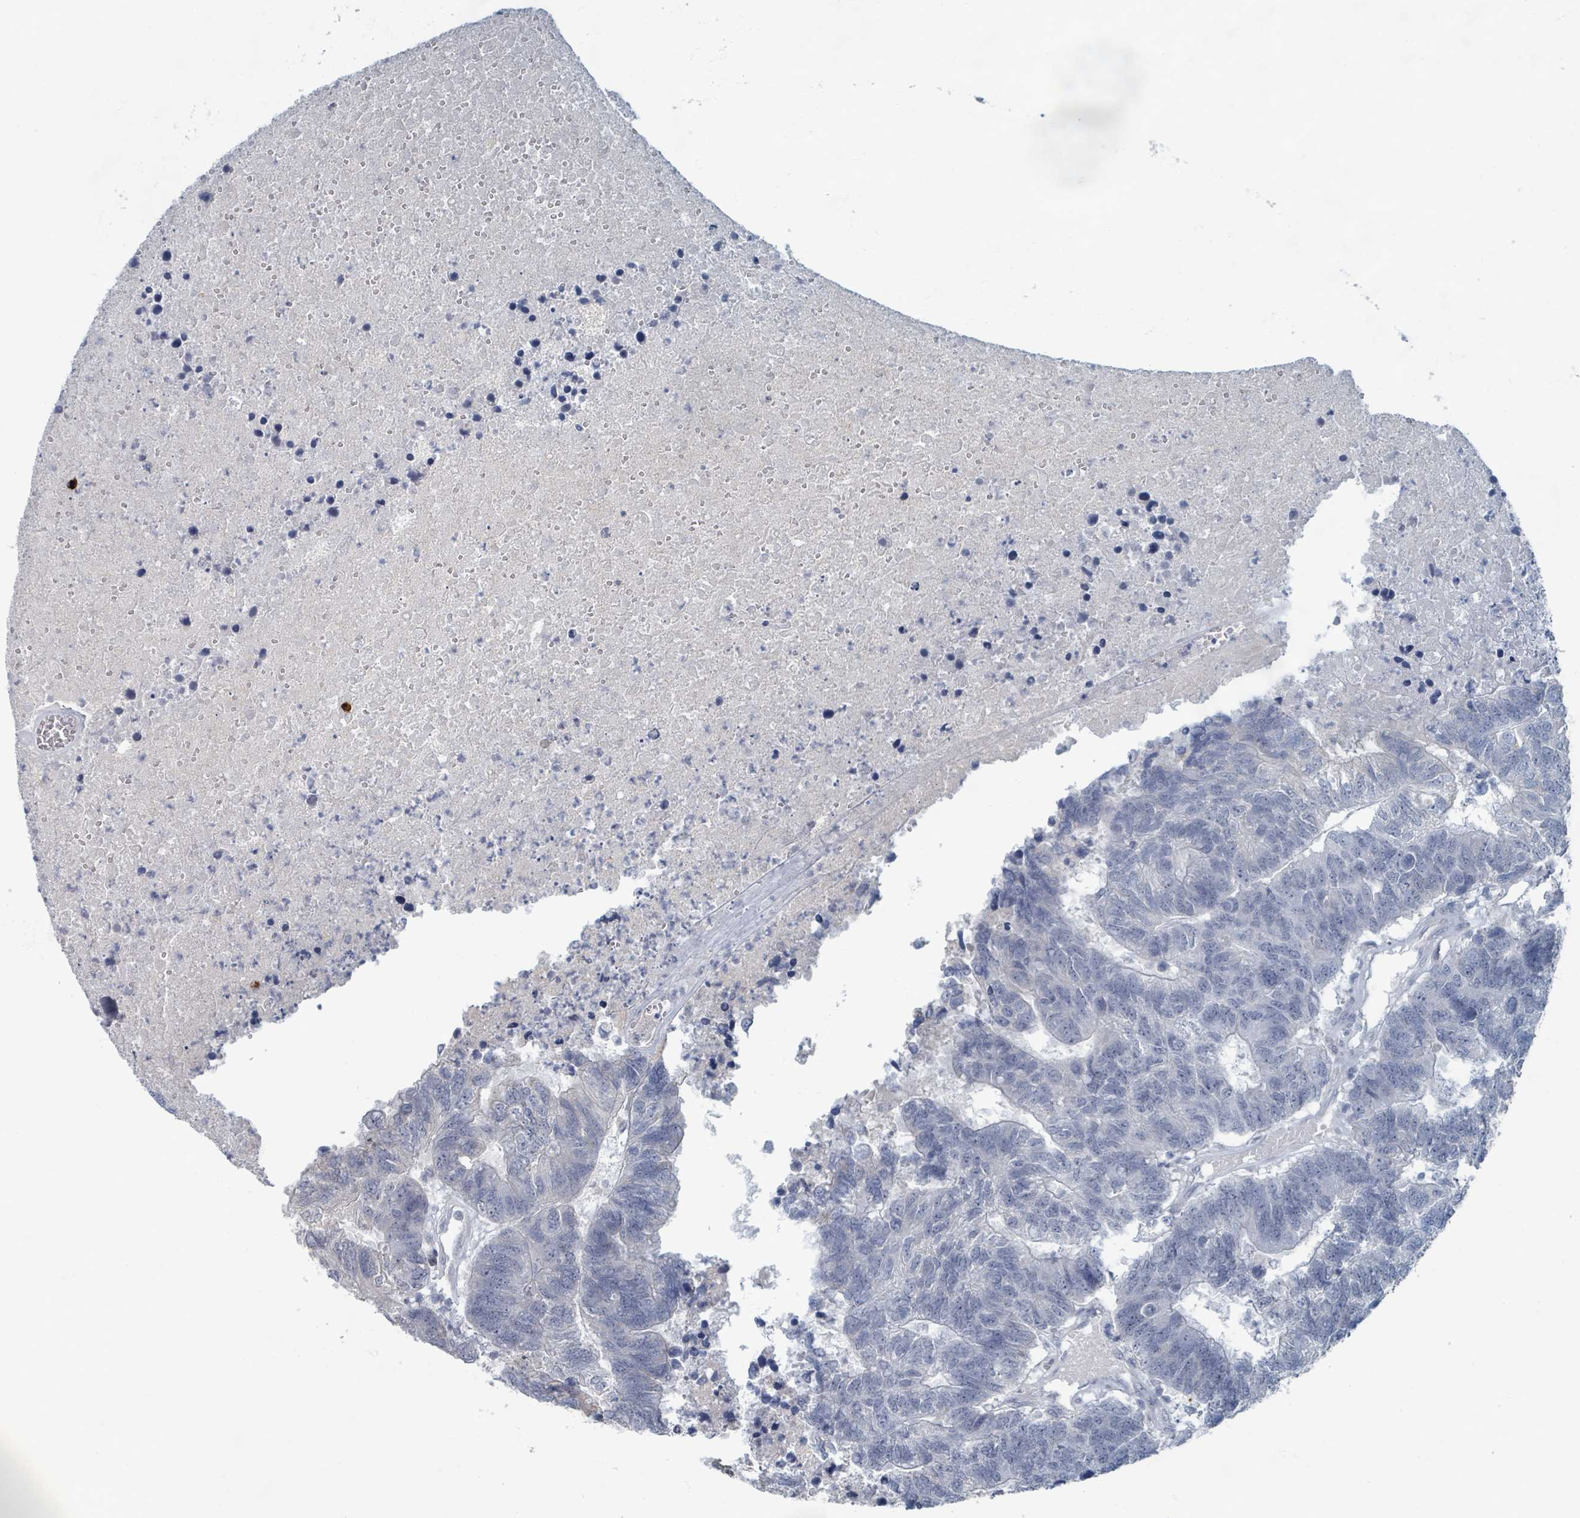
{"staining": {"intensity": "negative", "quantity": "none", "location": "none"}, "tissue": "colorectal cancer", "cell_type": "Tumor cells", "image_type": "cancer", "snomed": [{"axis": "morphology", "description": "Adenocarcinoma, NOS"}, {"axis": "topography", "description": "Colon"}], "caption": "Tumor cells show no significant positivity in colorectal cancer.", "gene": "WNT11", "patient": {"sex": "female", "age": 48}}